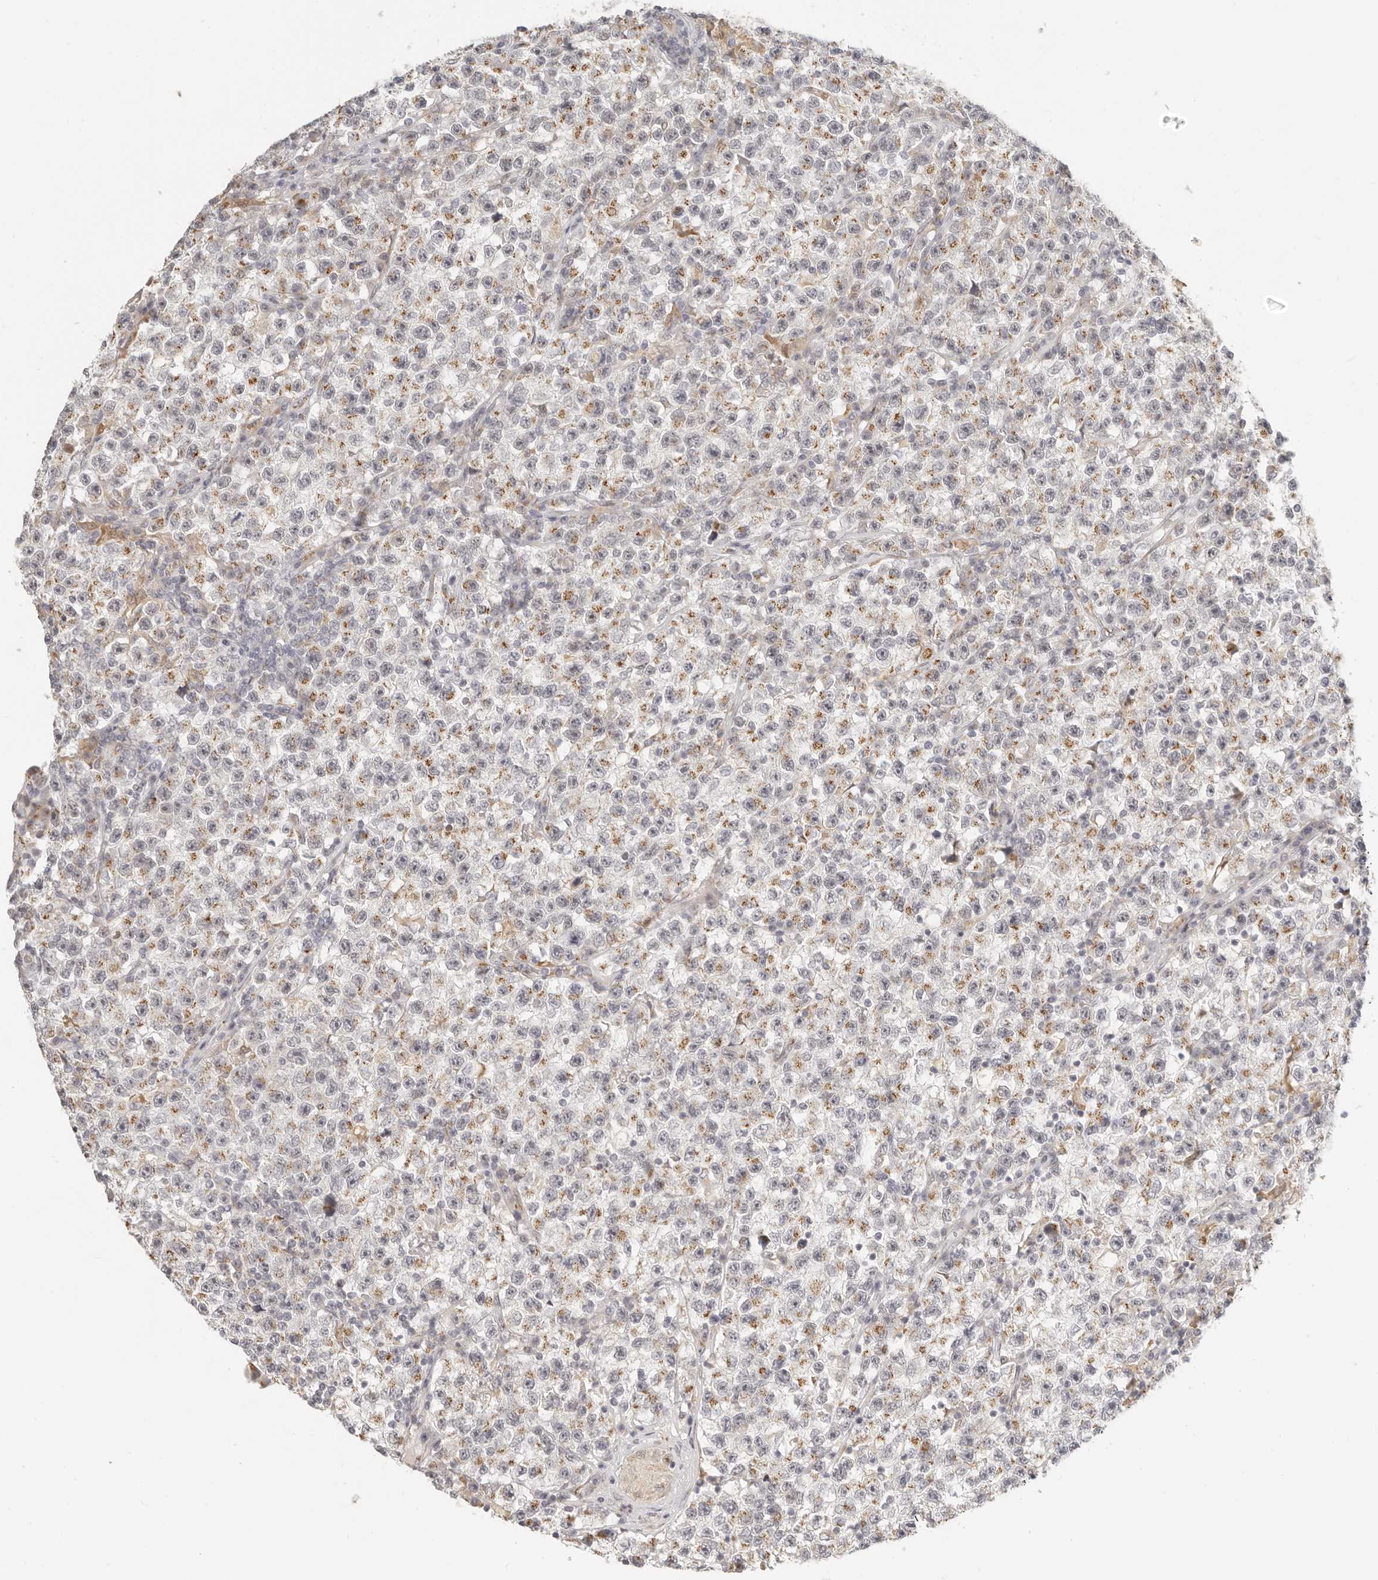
{"staining": {"intensity": "moderate", "quantity": "25%-75%", "location": "cytoplasmic/membranous"}, "tissue": "testis cancer", "cell_type": "Tumor cells", "image_type": "cancer", "snomed": [{"axis": "morphology", "description": "Seminoma, NOS"}, {"axis": "topography", "description": "Testis"}], "caption": "Testis seminoma stained for a protein shows moderate cytoplasmic/membranous positivity in tumor cells.", "gene": "FAM20B", "patient": {"sex": "male", "age": 22}}